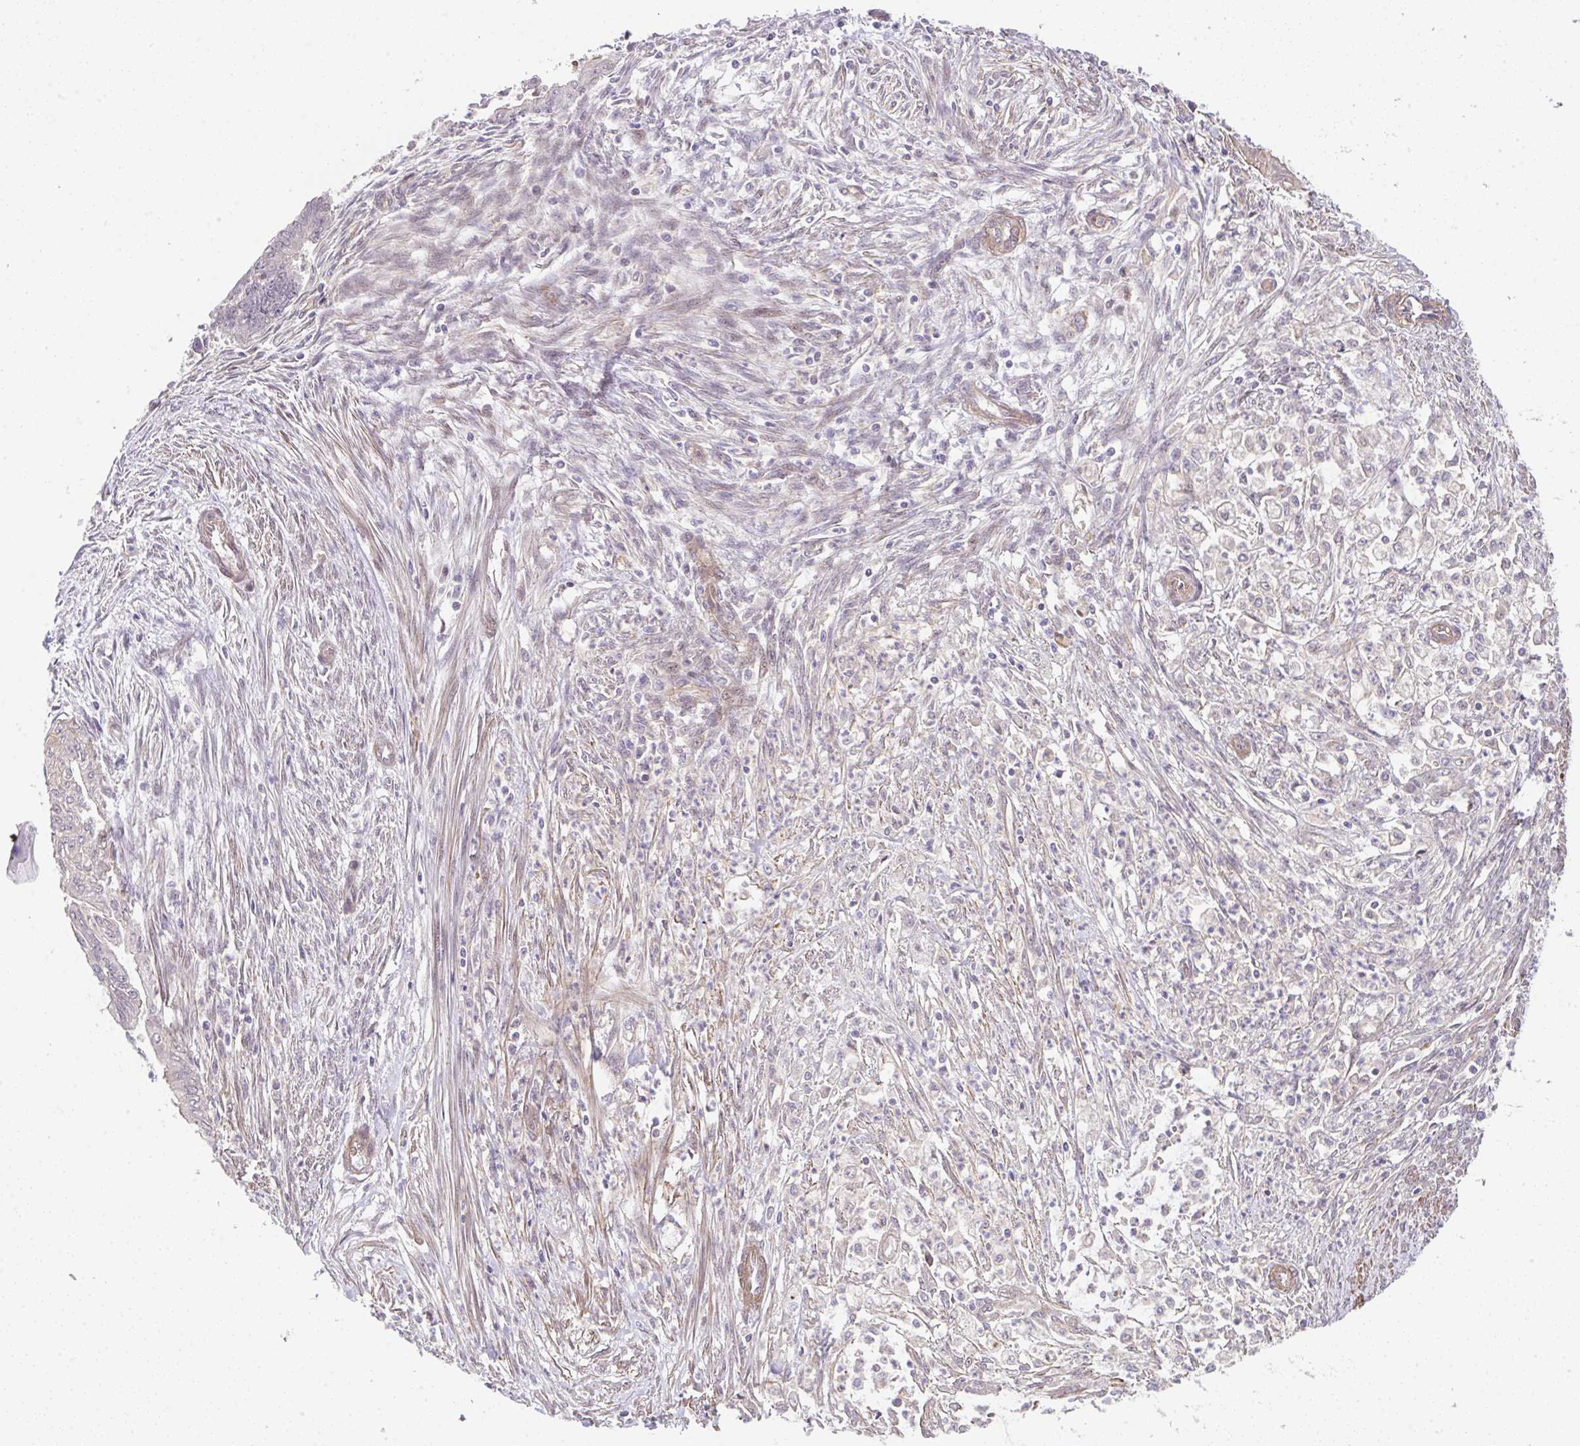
{"staining": {"intensity": "negative", "quantity": "none", "location": "none"}, "tissue": "endometrial cancer", "cell_type": "Tumor cells", "image_type": "cancer", "snomed": [{"axis": "morphology", "description": "Adenocarcinoma, NOS"}, {"axis": "topography", "description": "Endometrium"}], "caption": "Endometrial adenocarcinoma was stained to show a protein in brown. There is no significant positivity in tumor cells.", "gene": "ZNF696", "patient": {"sex": "female", "age": 73}}